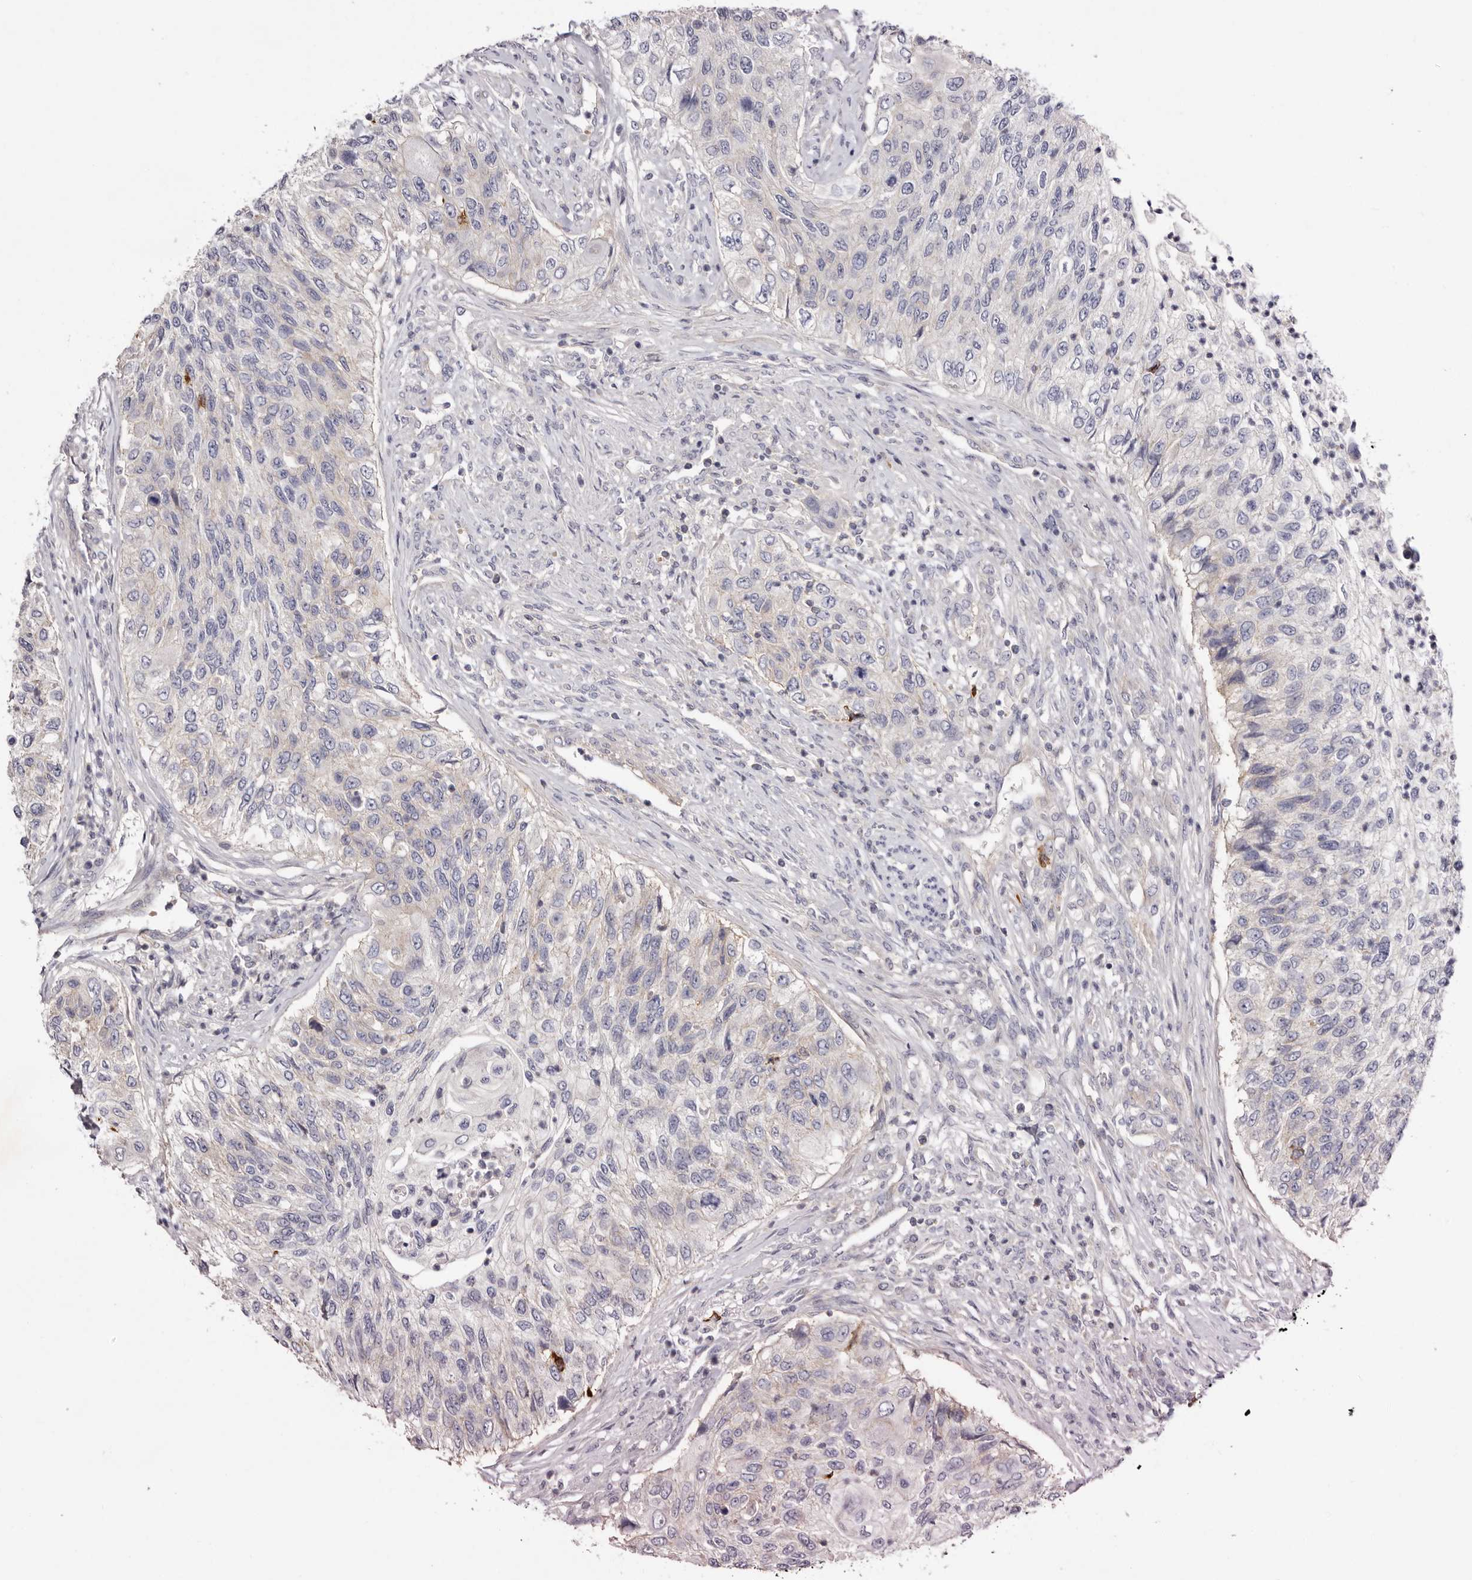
{"staining": {"intensity": "negative", "quantity": "none", "location": "none"}, "tissue": "urothelial cancer", "cell_type": "Tumor cells", "image_type": "cancer", "snomed": [{"axis": "morphology", "description": "Urothelial carcinoma, High grade"}, {"axis": "topography", "description": "Urinary bladder"}], "caption": "Immunohistochemistry (IHC) micrograph of neoplastic tissue: urothelial carcinoma (high-grade) stained with DAB (3,3'-diaminobenzidine) reveals no significant protein expression in tumor cells.", "gene": "S1PR5", "patient": {"sex": "female", "age": 60}}